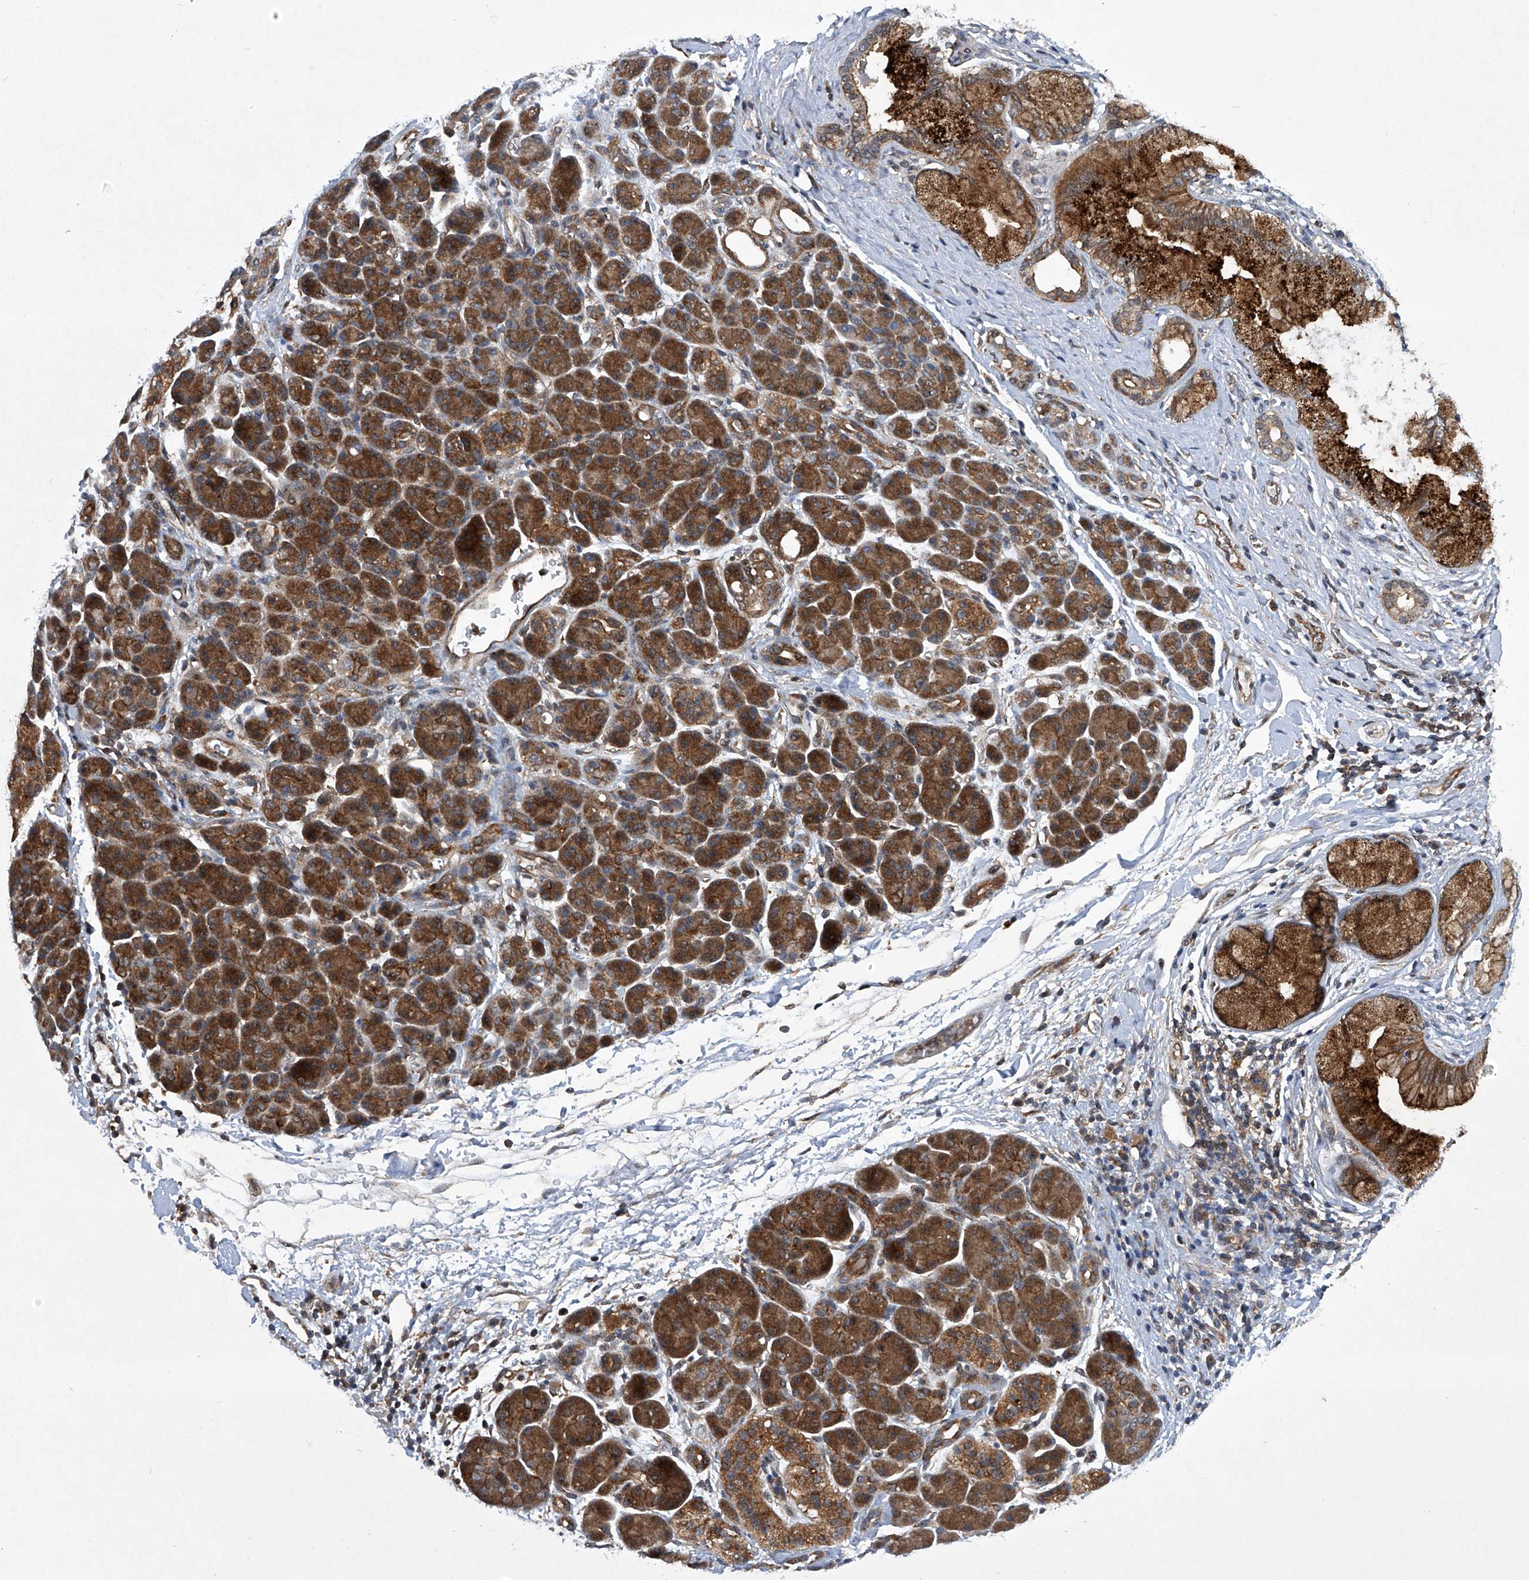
{"staining": {"intensity": "strong", "quantity": "25%-75%", "location": "cytoplasmic/membranous"}, "tissue": "pancreatic cancer", "cell_type": "Tumor cells", "image_type": "cancer", "snomed": [{"axis": "morphology", "description": "Adenocarcinoma, NOS"}, {"axis": "topography", "description": "Pancreas"}], "caption": "A high-resolution histopathology image shows IHC staining of adenocarcinoma (pancreatic), which exhibits strong cytoplasmic/membranous positivity in about 25%-75% of tumor cells.", "gene": "CISH", "patient": {"sex": "female", "age": 73}}